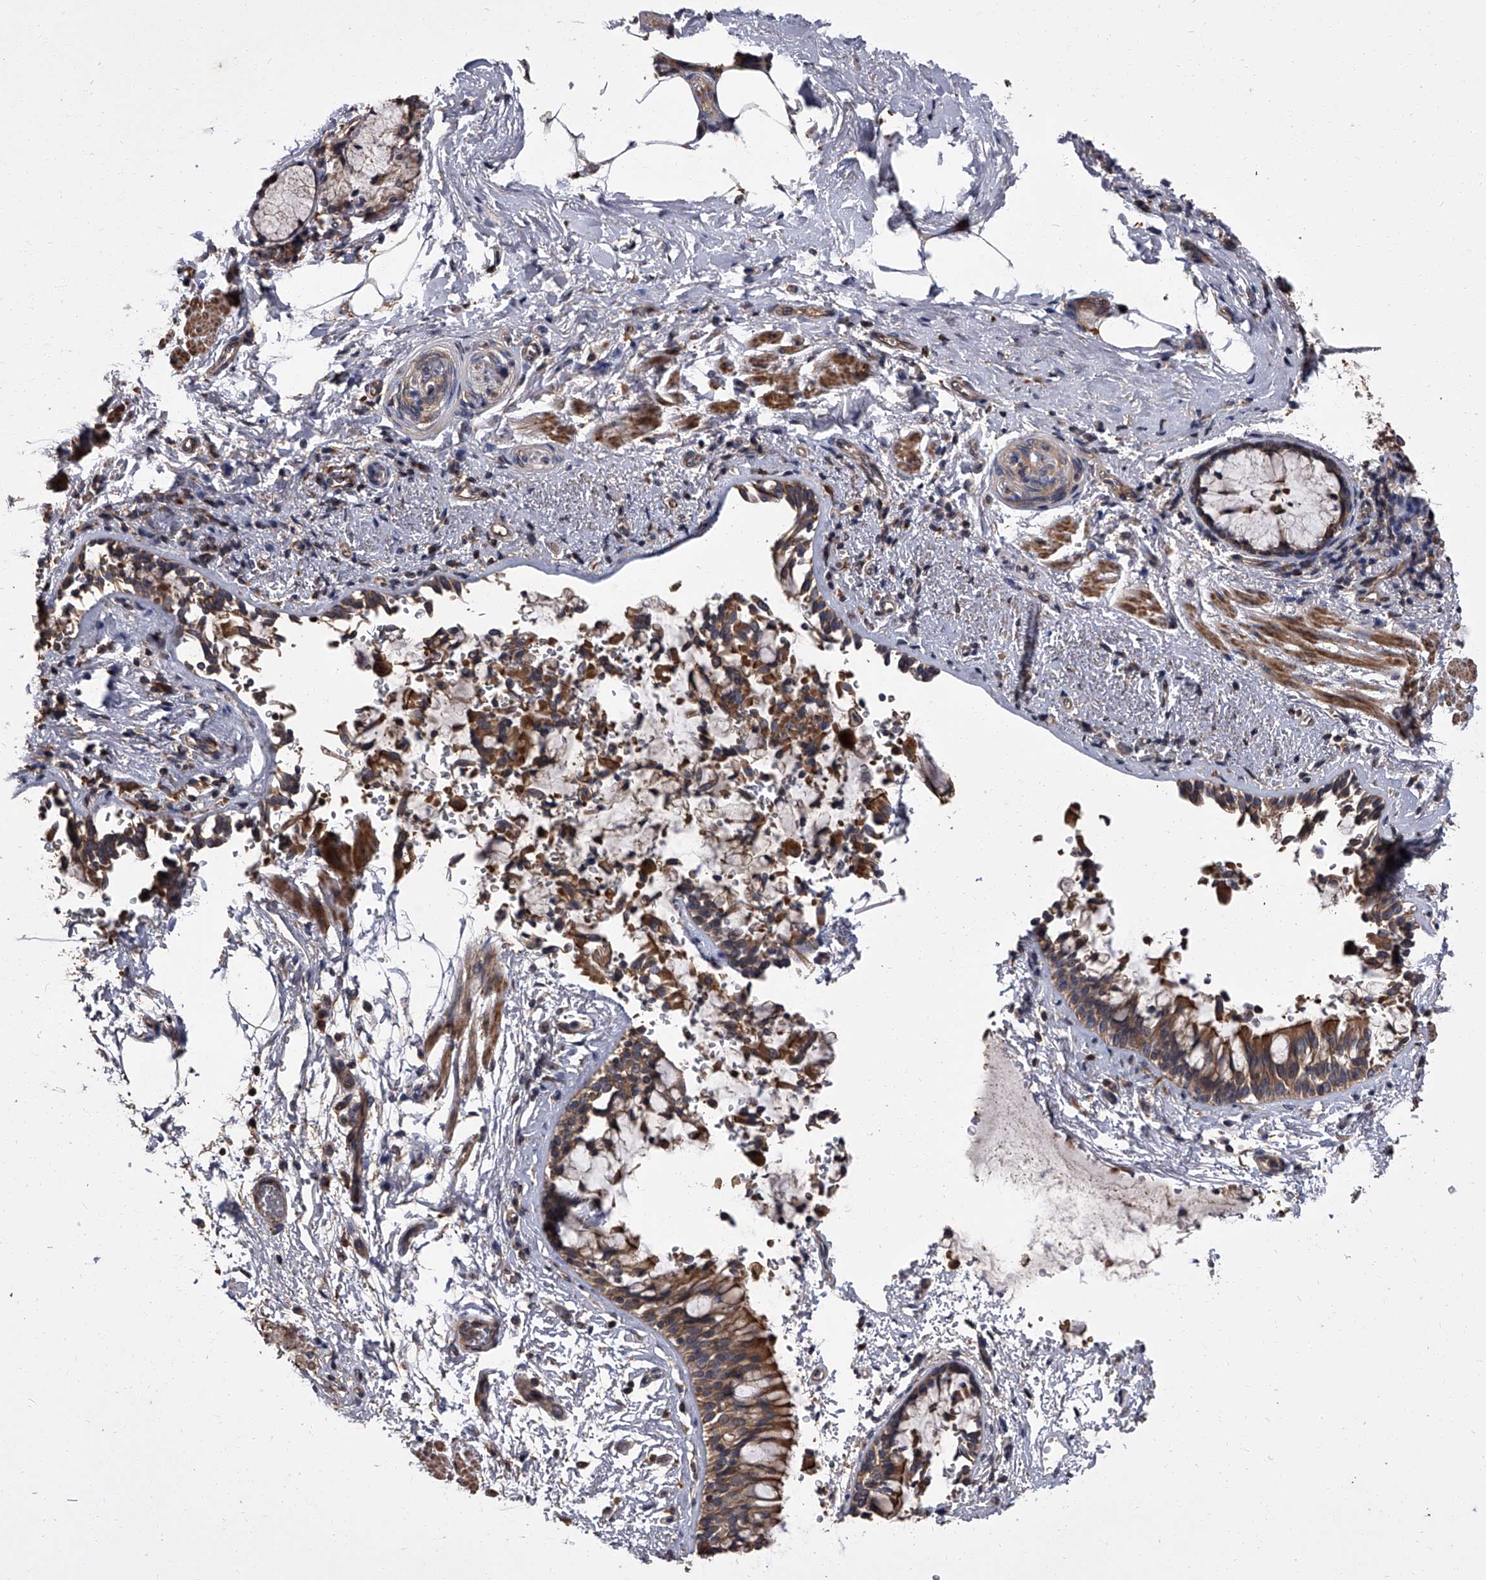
{"staining": {"intensity": "strong", "quantity": ">75%", "location": "cytoplasmic/membranous"}, "tissue": "bronchus", "cell_type": "Respiratory epithelial cells", "image_type": "normal", "snomed": [{"axis": "morphology", "description": "Normal tissue, NOS"}, {"axis": "morphology", "description": "Inflammation, NOS"}, {"axis": "topography", "description": "Cartilage tissue"}, {"axis": "topography", "description": "Bronchus"}, {"axis": "topography", "description": "Lung"}], "caption": "The photomicrograph displays staining of benign bronchus, revealing strong cytoplasmic/membranous protein staining (brown color) within respiratory epithelial cells. (IHC, brightfield microscopy, high magnification).", "gene": "STK36", "patient": {"sex": "female", "age": 64}}